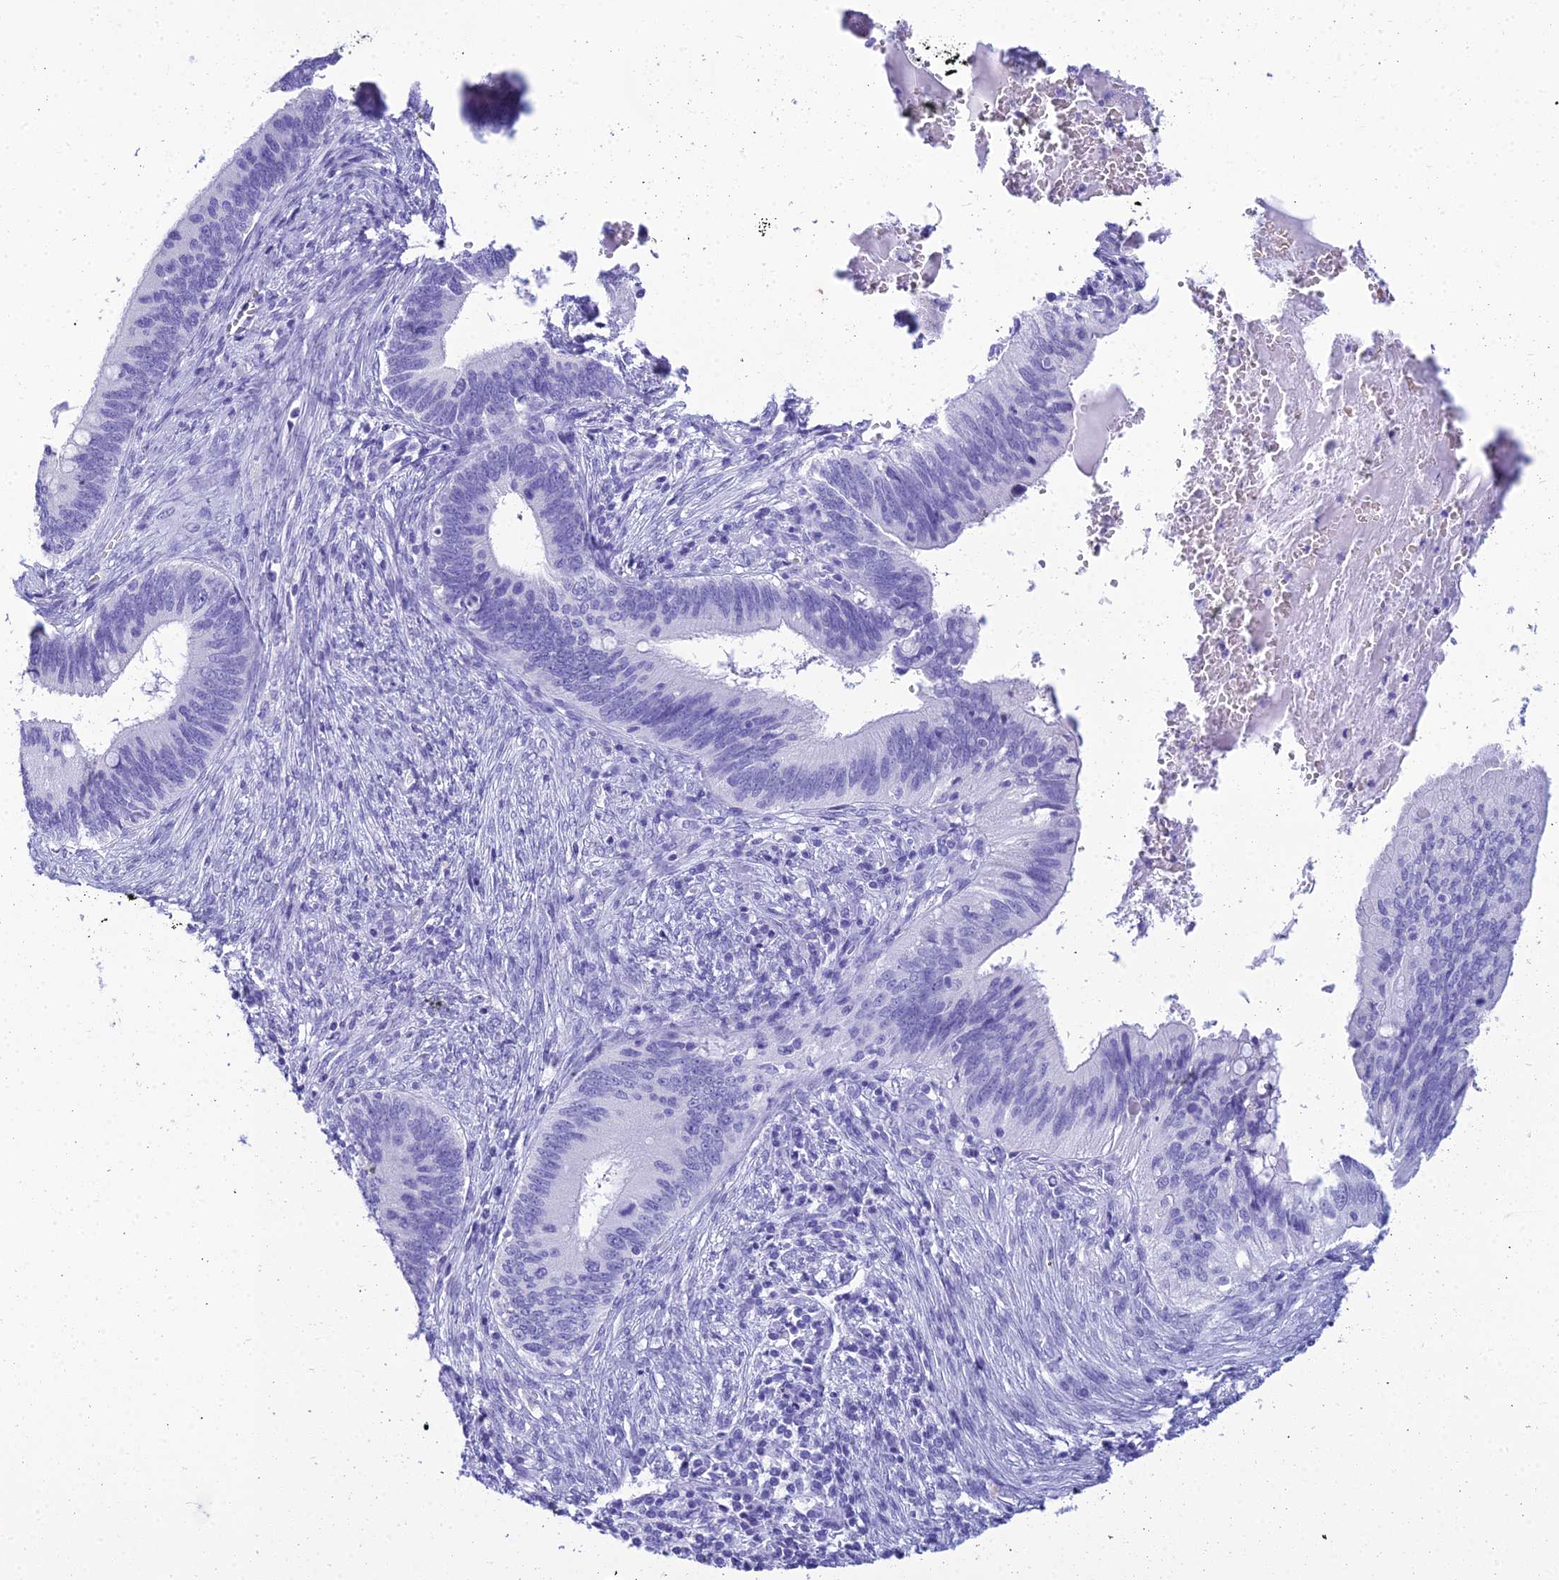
{"staining": {"intensity": "negative", "quantity": "none", "location": "none"}, "tissue": "cervical cancer", "cell_type": "Tumor cells", "image_type": "cancer", "snomed": [{"axis": "morphology", "description": "Adenocarcinoma, NOS"}, {"axis": "topography", "description": "Cervix"}], "caption": "Immunohistochemistry histopathology image of human cervical cancer (adenocarcinoma) stained for a protein (brown), which shows no staining in tumor cells.", "gene": "ZNF442", "patient": {"sex": "female", "age": 42}}